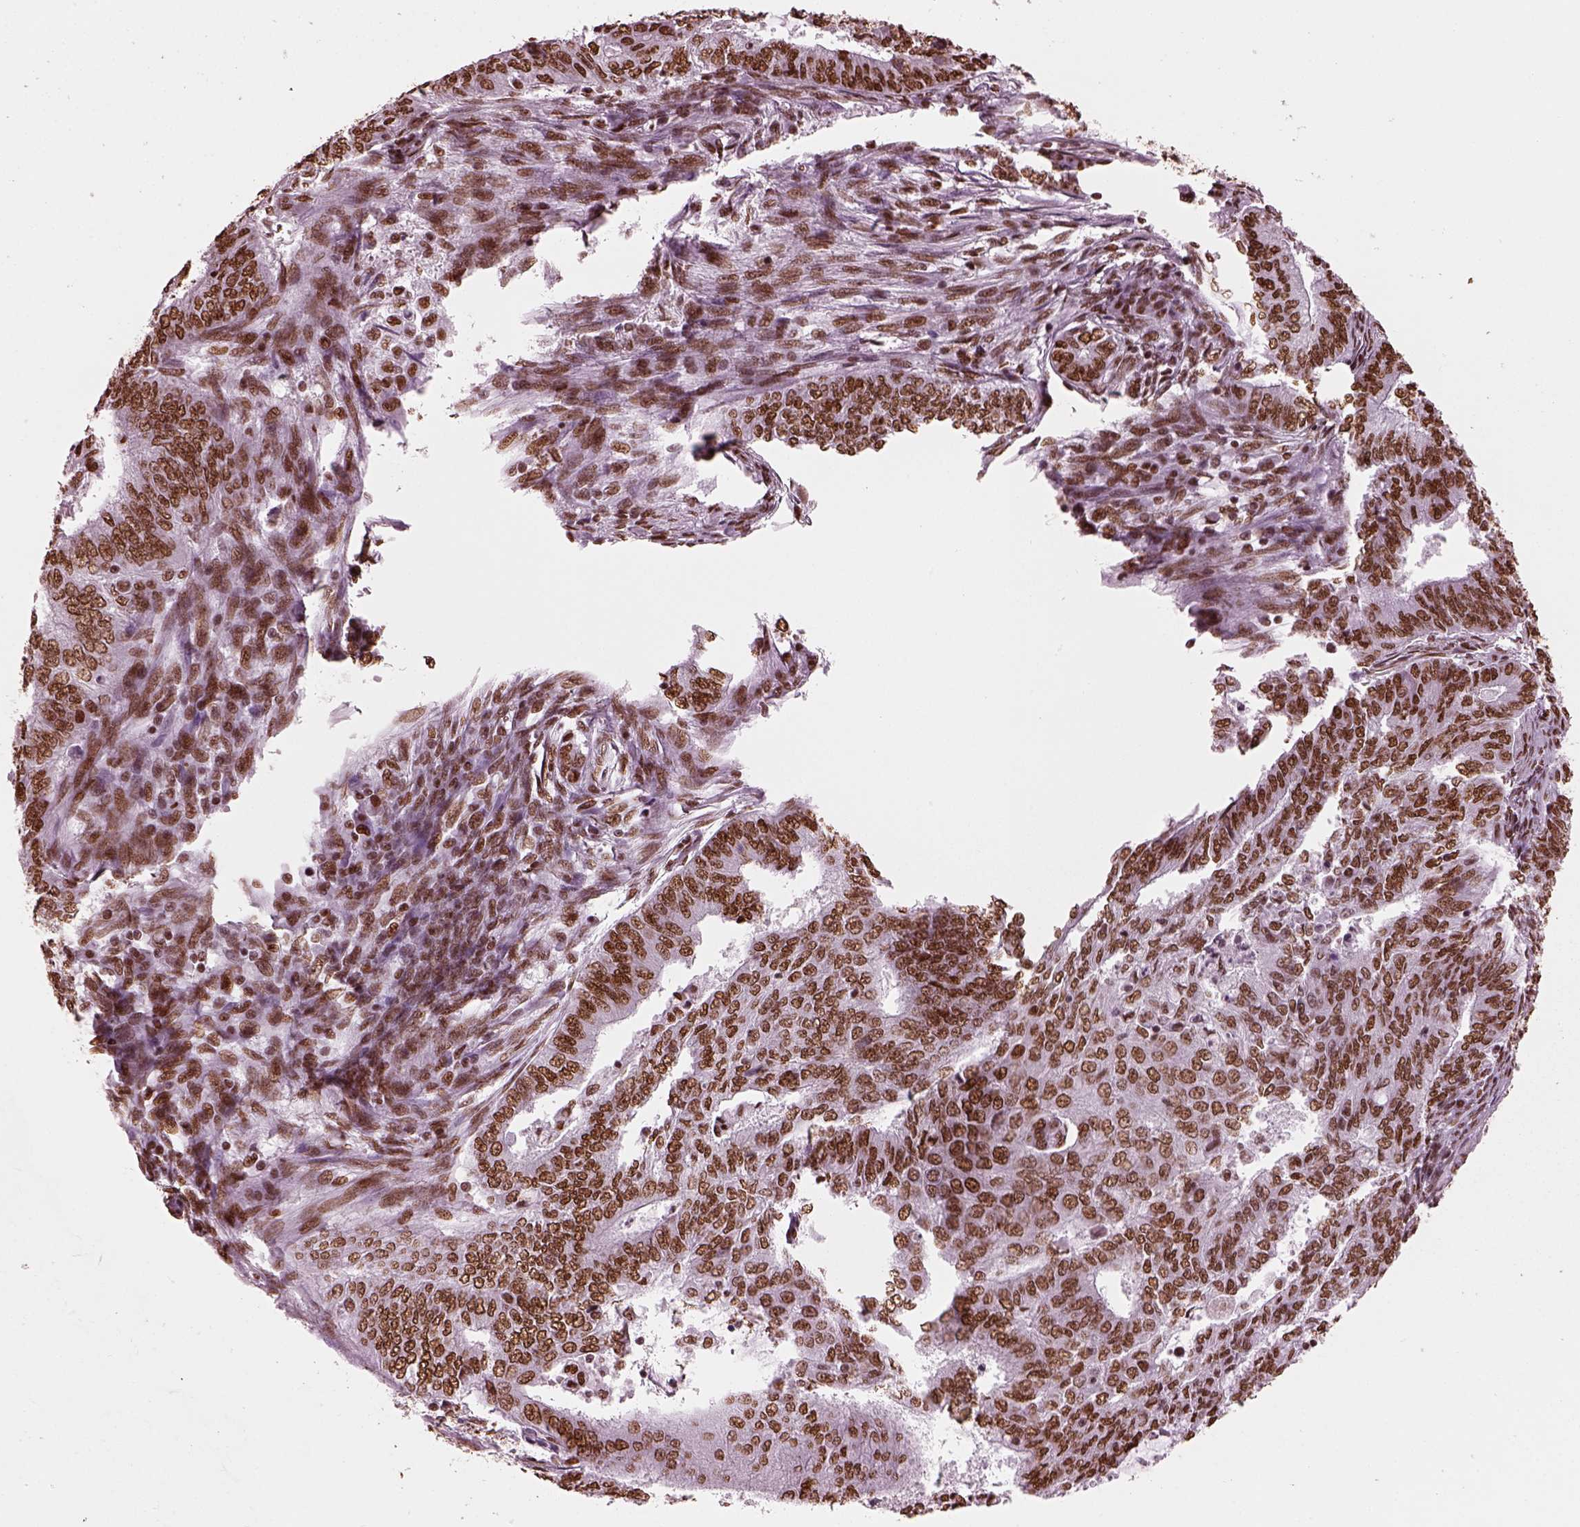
{"staining": {"intensity": "strong", "quantity": ">75%", "location": "nuclear"}, "tissue": "endometrial cancer", "cell_type": "Tumor cells", "image_type": "cancer", "snomed": [{"axis": "morphology", "description": "Adenocarcinoma, NOS"}, {"axis": "topography", "description": "Endometrium"}], "caption": "A histopathology image of human endometrial adenocarcinoma stained for a protein reveals strong nuclear brown staining in tumor cells.", "gene": "CBFA2T3", "patient": {"sex": "female", "age": 62}}